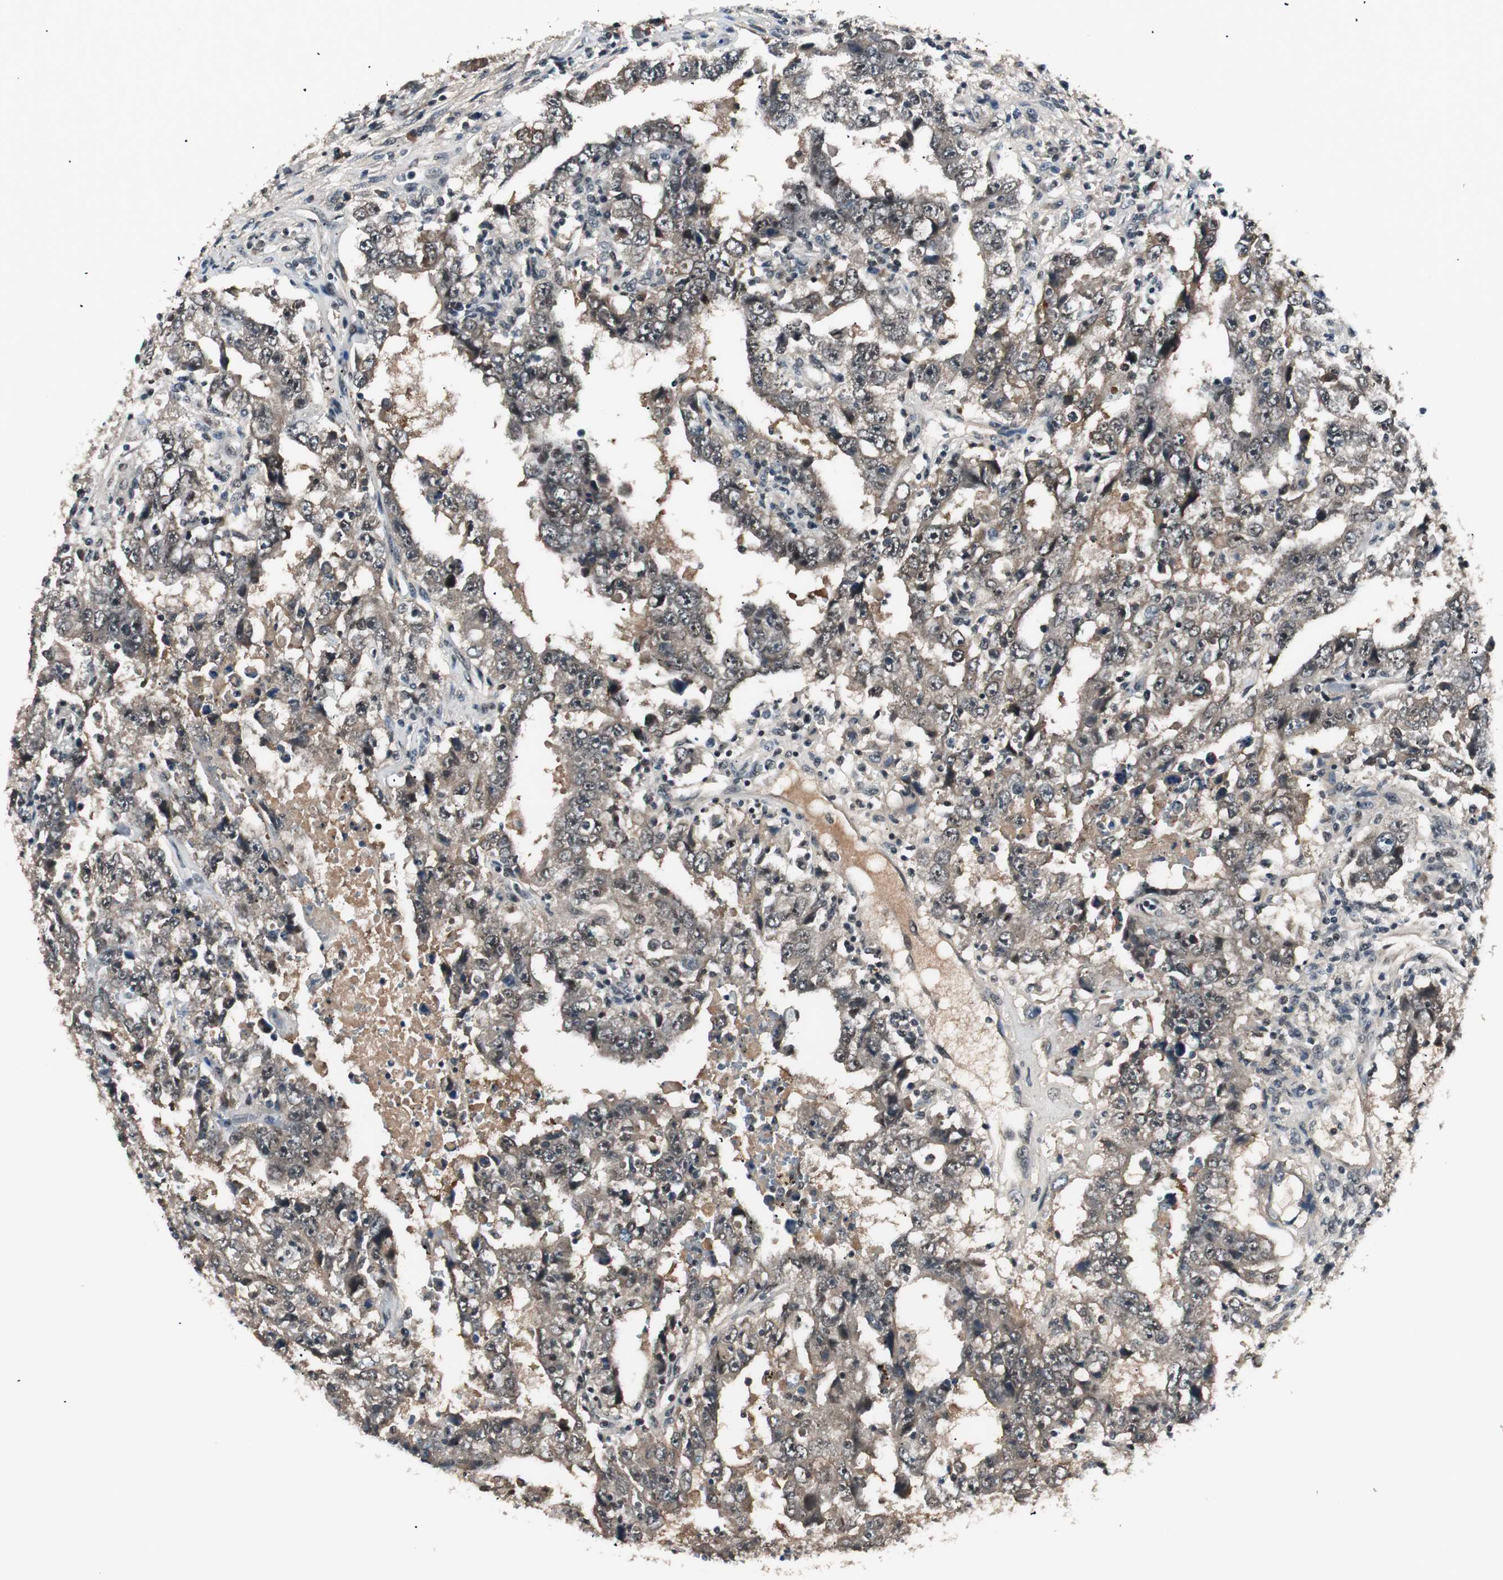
{"staining": {"intensity": "moderate", "quantity": ">75%", "location": "cytoplasmic/membranous"}, "tissue": "testis cancer", "cell_type": "Tumor cells", "image_type": "cancer", "snomed": [{"axis": "morphology", "description": "Carcinoma, Embryonal, NOS"}, {"axis": "topography", "description": "Testis"}], "caption": "Human testis cancer stained with a brown dye reveals moderate cytoplasmic/membranous positive positivity in about >75% of tumor cells.", "gene": "NFRKB", "patient": {"sex": "male", "age": 26}}